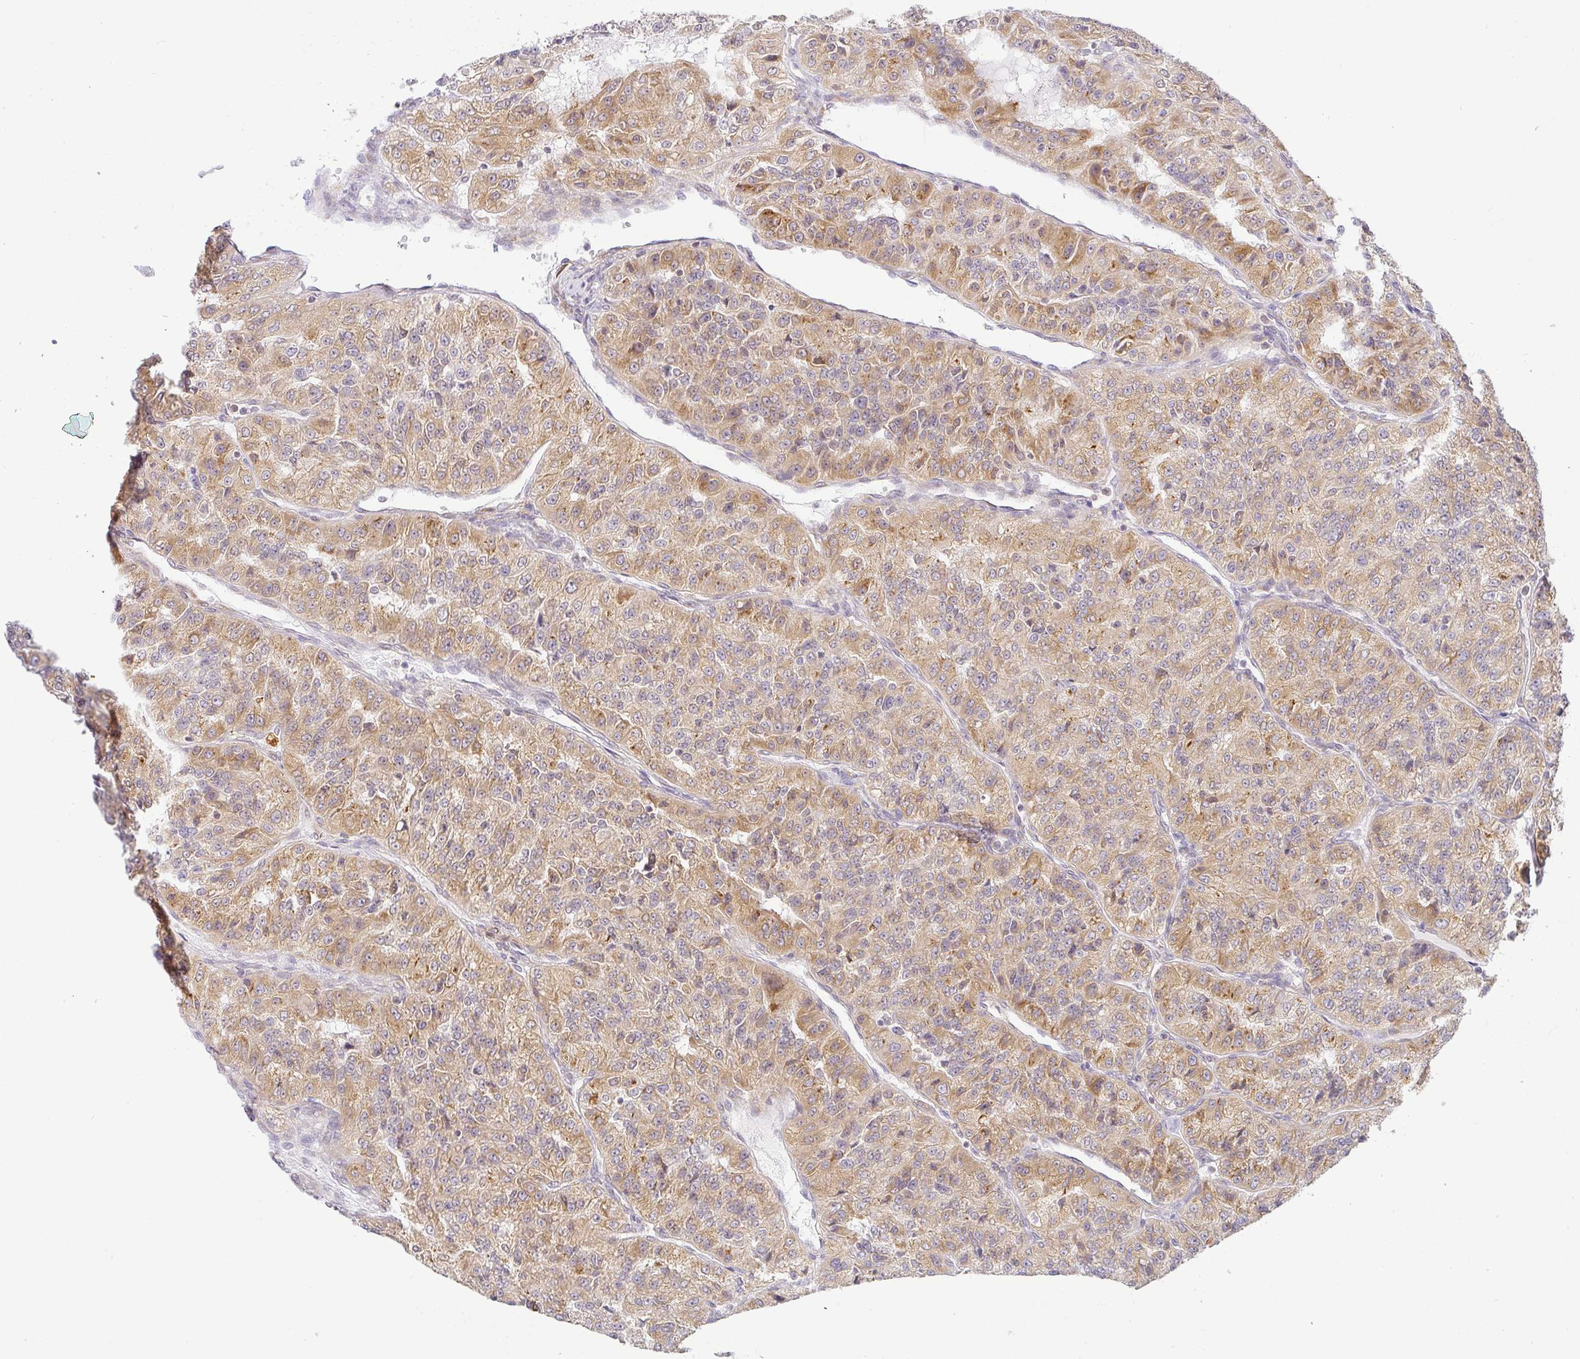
{"staining": {"intensity": "moderate", "quantity": ">75%", "location": "cytoplasmic/membranous"}, "tissue": "renal cancer", "cell_type": "Tumor cells", "image_type": "cancer", "snomed": [{"axis": "morphology", "description": "Adenocarcinoma, NOS"}, {"axis": "topography", "description": "Kidney"}], "caption": "Immunohistochemical staining of renal cancer (adenocarcinoma) shows medium levels of moderate cytoplasmic/membranous expression in about >75% of tumor cells.", "gene": "DERL2", "patient": {"sex": "female", "age": 63}}